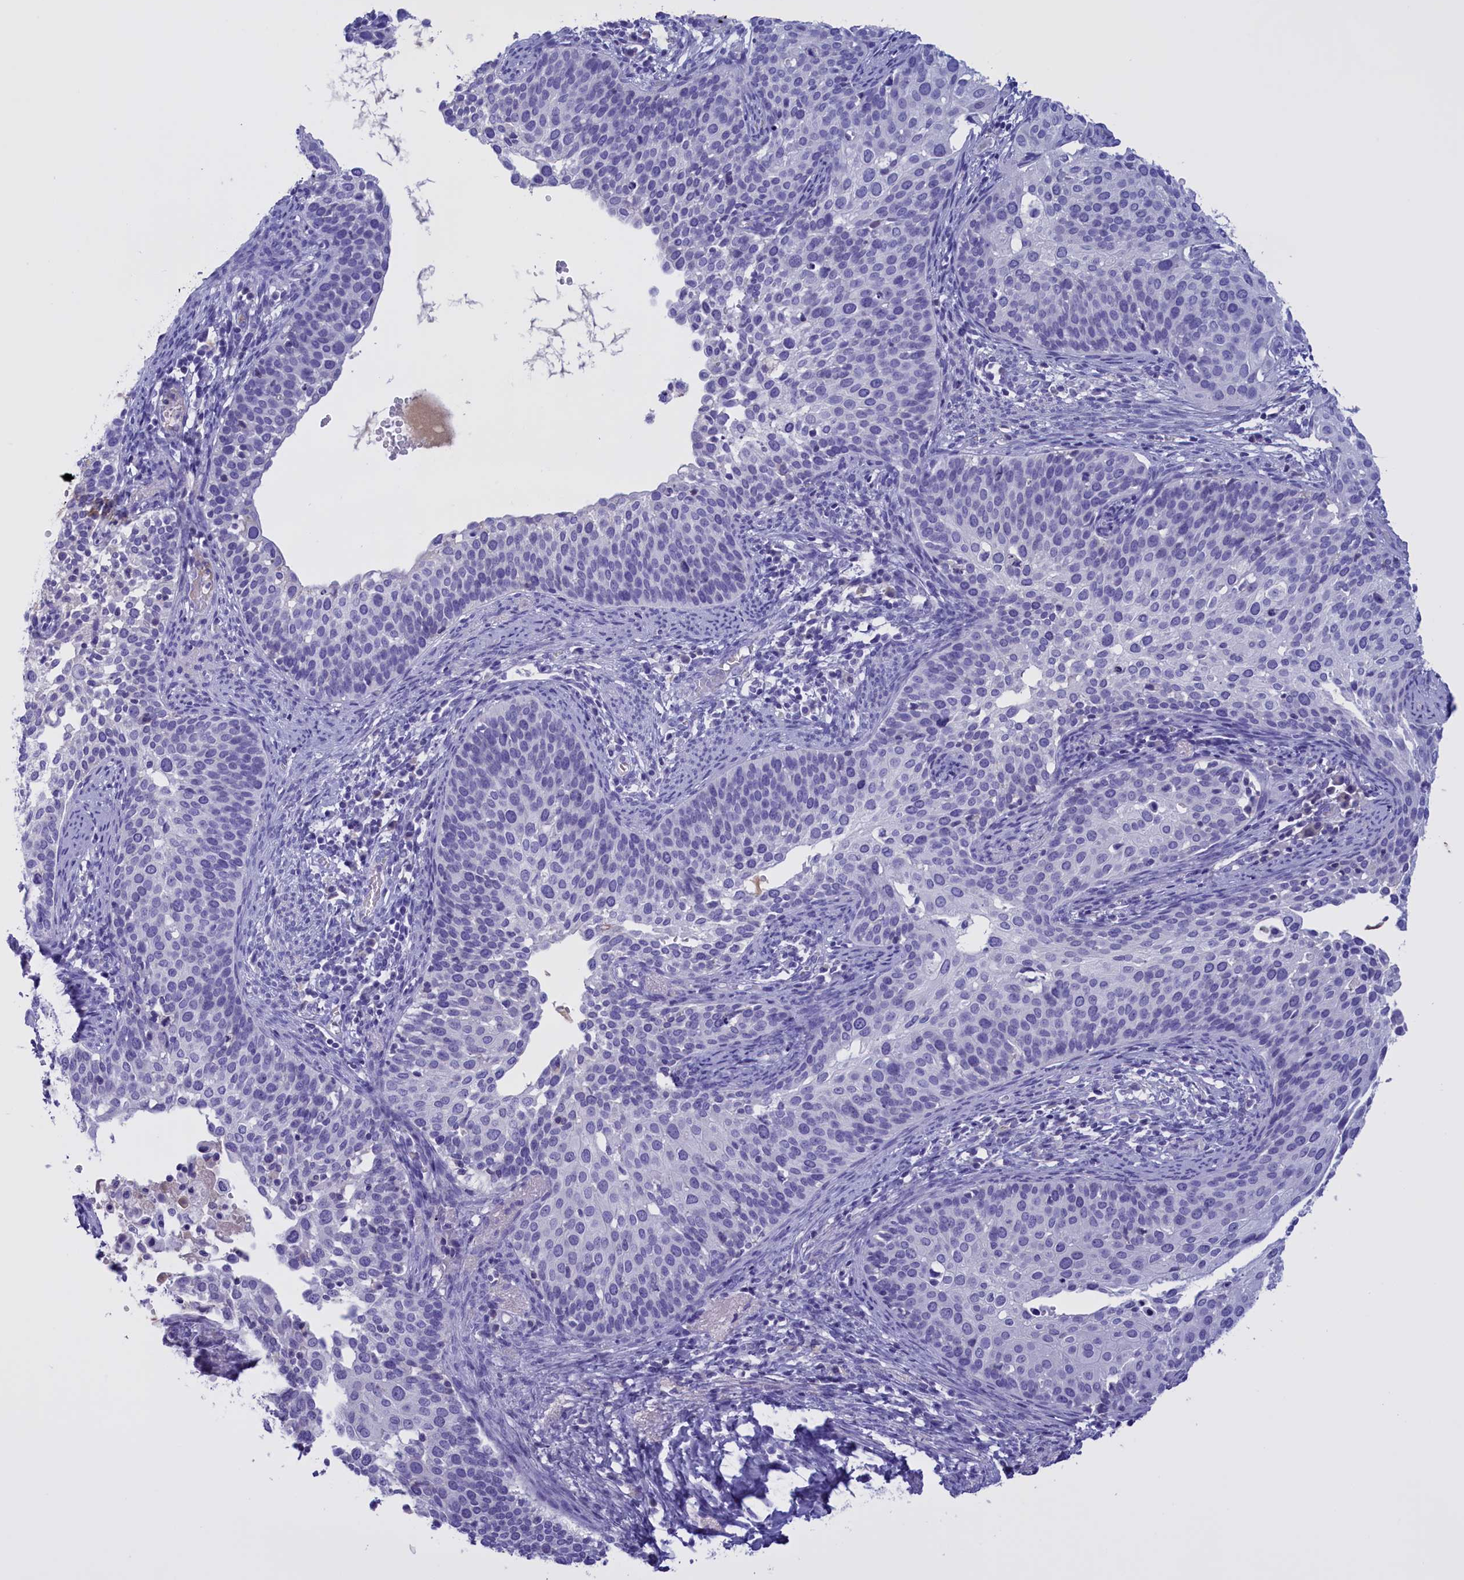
{"staining": {"intensity": "negative", "quantity": "none", "location": "none"}, "tissue": "cervical cancer", "cell_type": "Tumor cells", "image_type": "cancer", "snomed": [{"axis": "morphology", "description": "Squamous cell carcinoma, NOS"}, {"axis": "topography", "description": "Cervix"}], "caption": "Immunohistochemical staining of human cervical cancer (squamous cell carcinoma) reveals no significant staining in tumor cells.", "gene": "PROK2", "patient": {"sex": "female", "age": 44}}